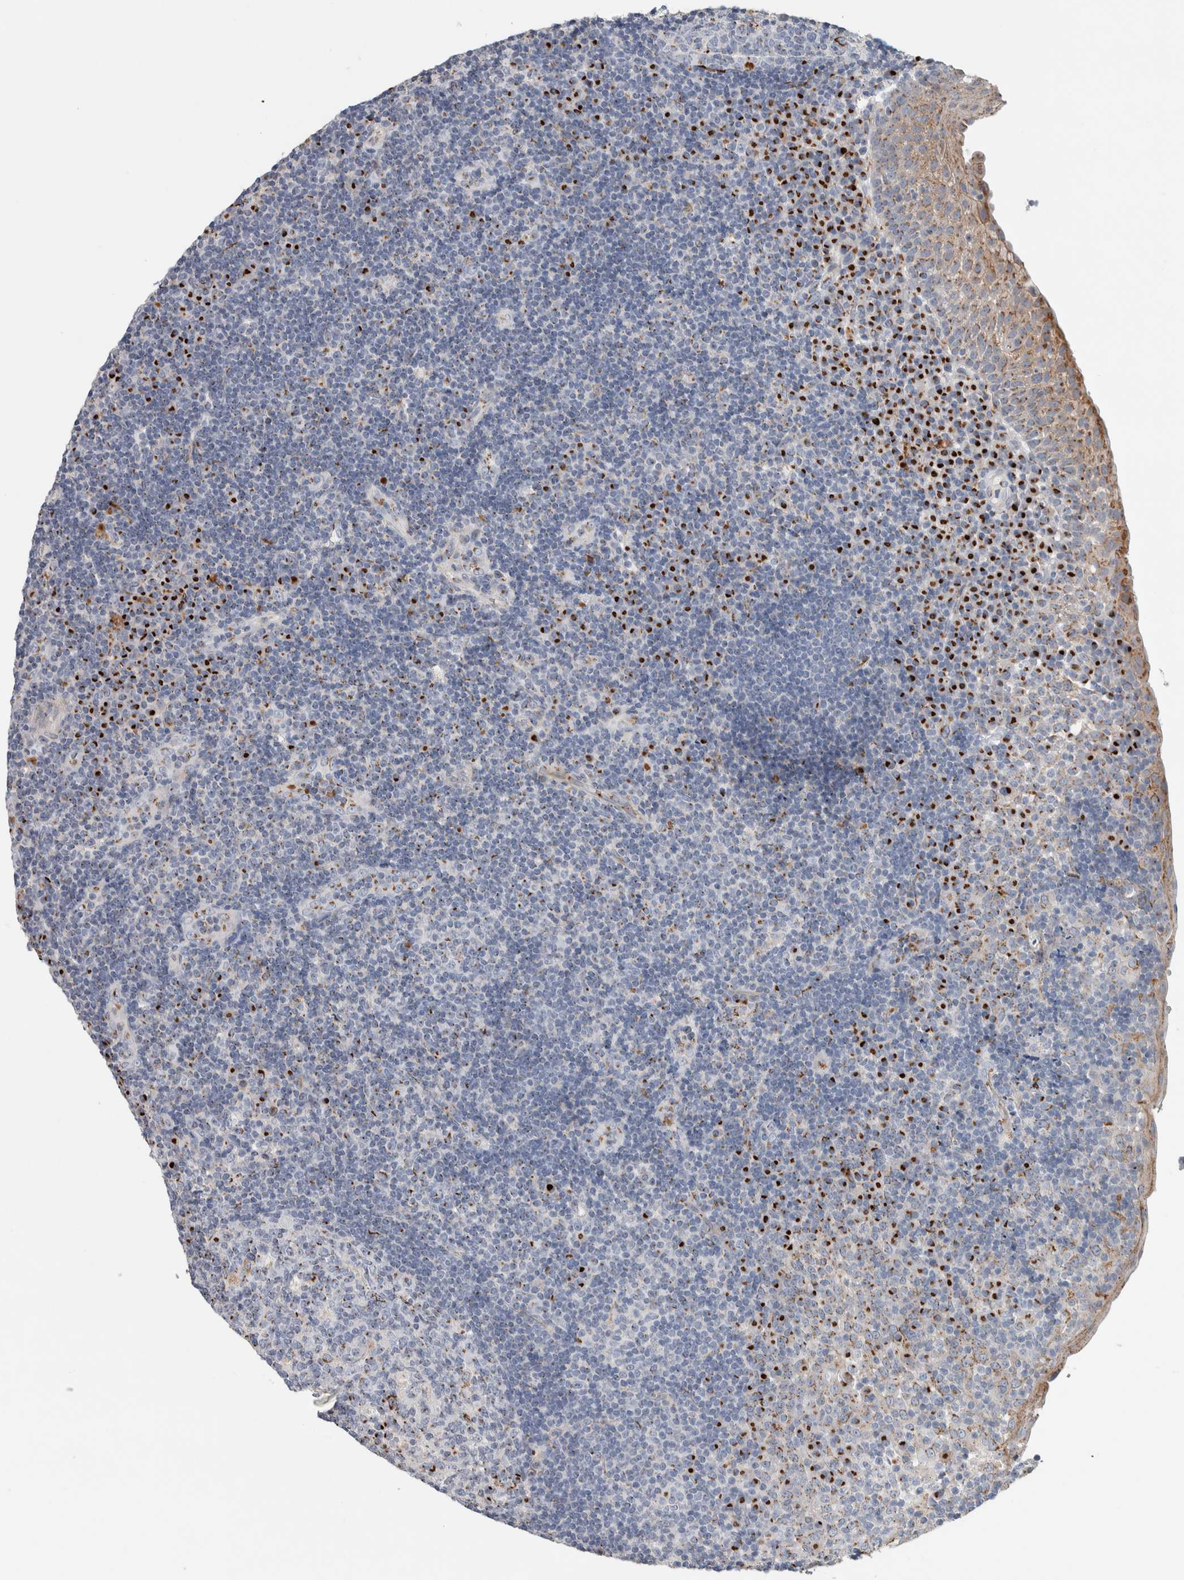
{"staining": {"intensity": "strong", "quantity": "<25%", "location": "cytoplasmic/membranous"}, "tissue": "tonsil", "cell_type": "Germinal center cells", "image_type": "normal", "snomed": [{"axis": "morphology", "description": "Normal tissue, NOS"}, {"axis": "topography", "description": "Tonsil"}], "caption": "About <25% of germinal center cells in unremarkable human tonsil reveal strong cytoplasmic/membranous protein positivity as visualized by brown immunohistochemical staining.", "gene": "SLC38A10", "patient": {"sex": "female", "age": 40}}